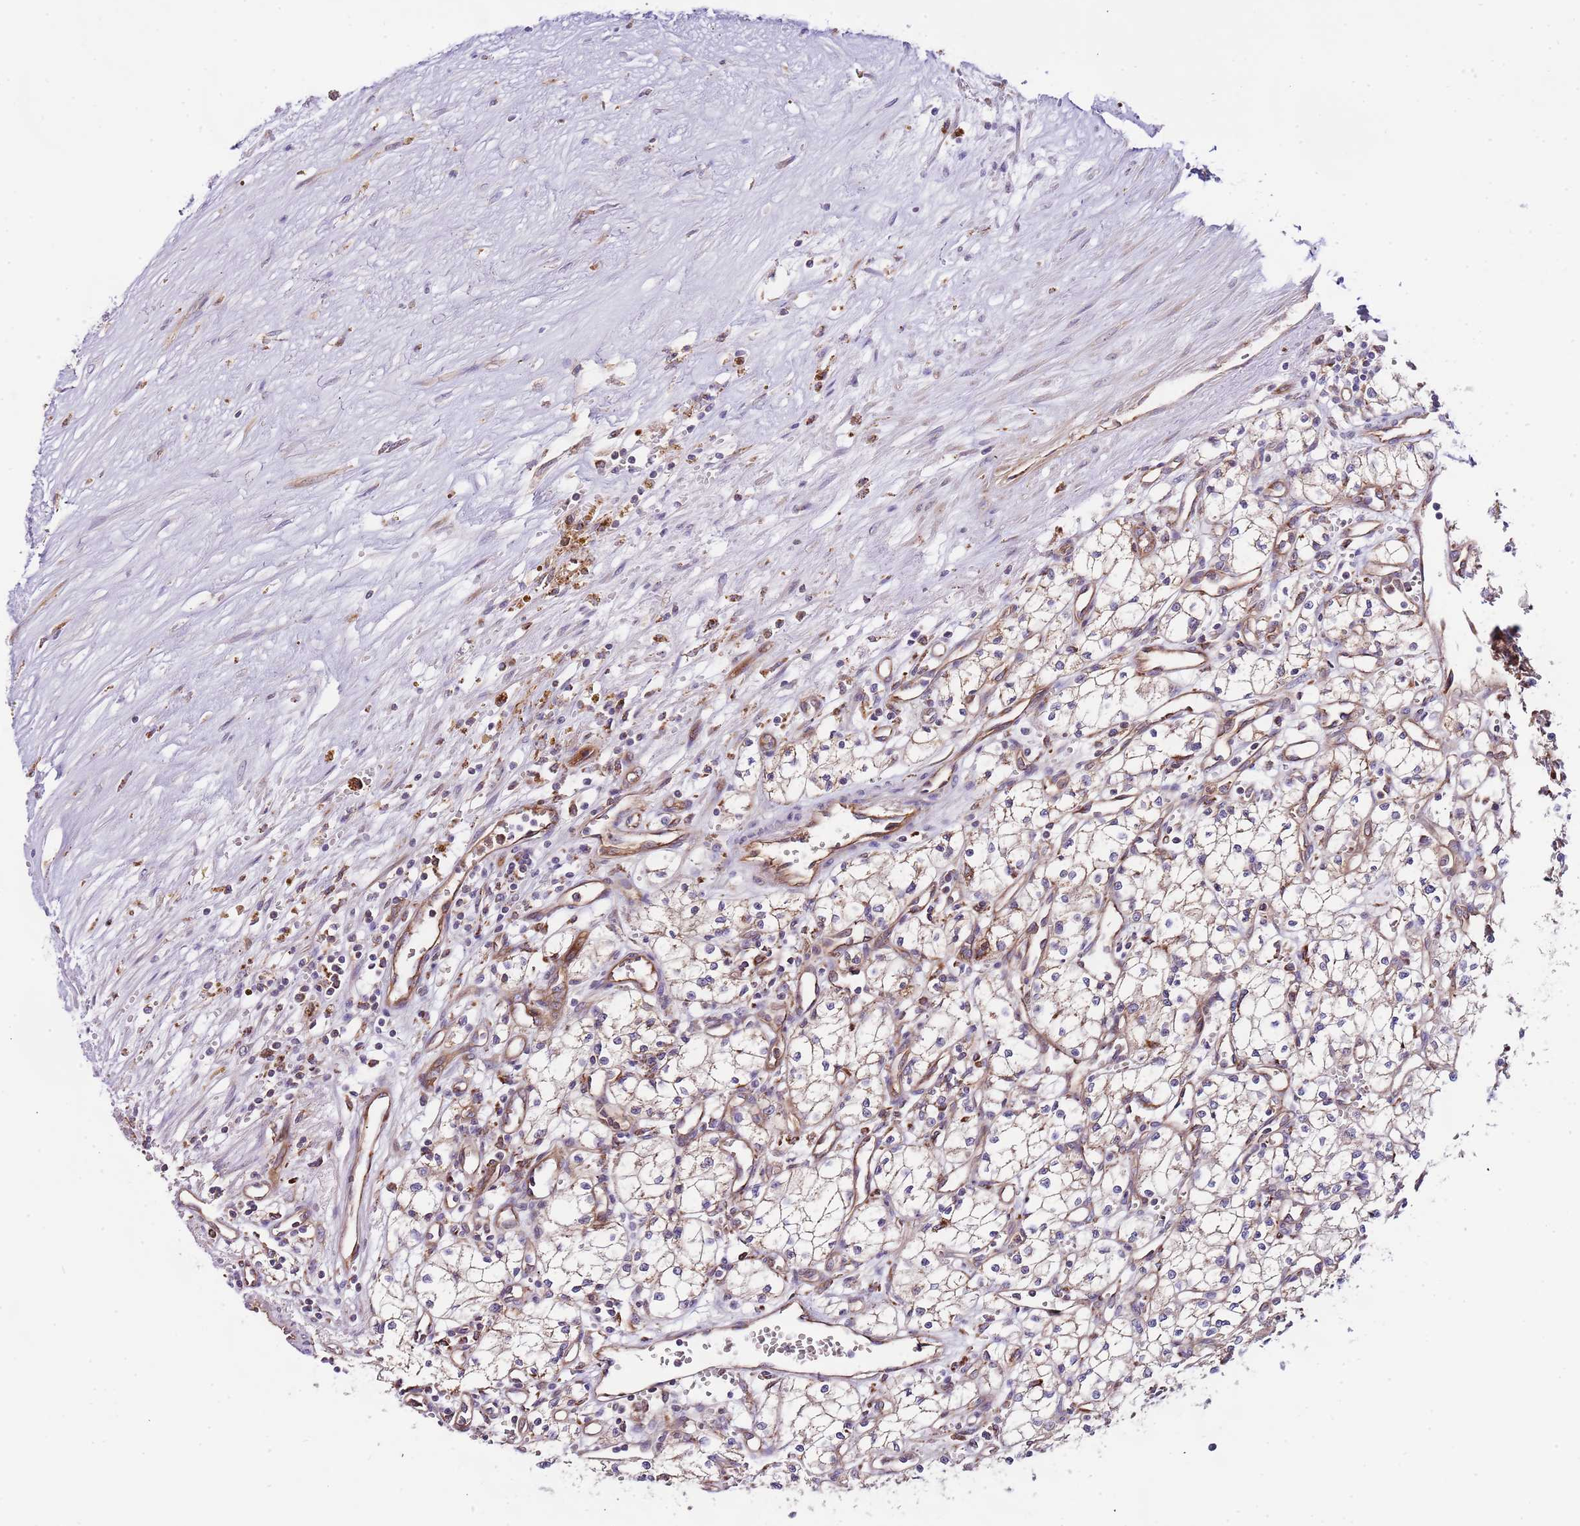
{"staining": {"intensity": "negative", "quantity": "none", "location": "none"}, "tissue": "renal cancer", "cell_type": "Tumor cells", "image_type": "cancer", "snomed": [{"axis": "morphology", "description": "Adenocarcinoma, NOS"}, {"axis": "topography", "description": "Kidney"}], "caption": "IHC of human renal cancer reveals no expression in tumor cells.", "gene": "DOCK6", "patient": {"sex": "male", "age": 59}}